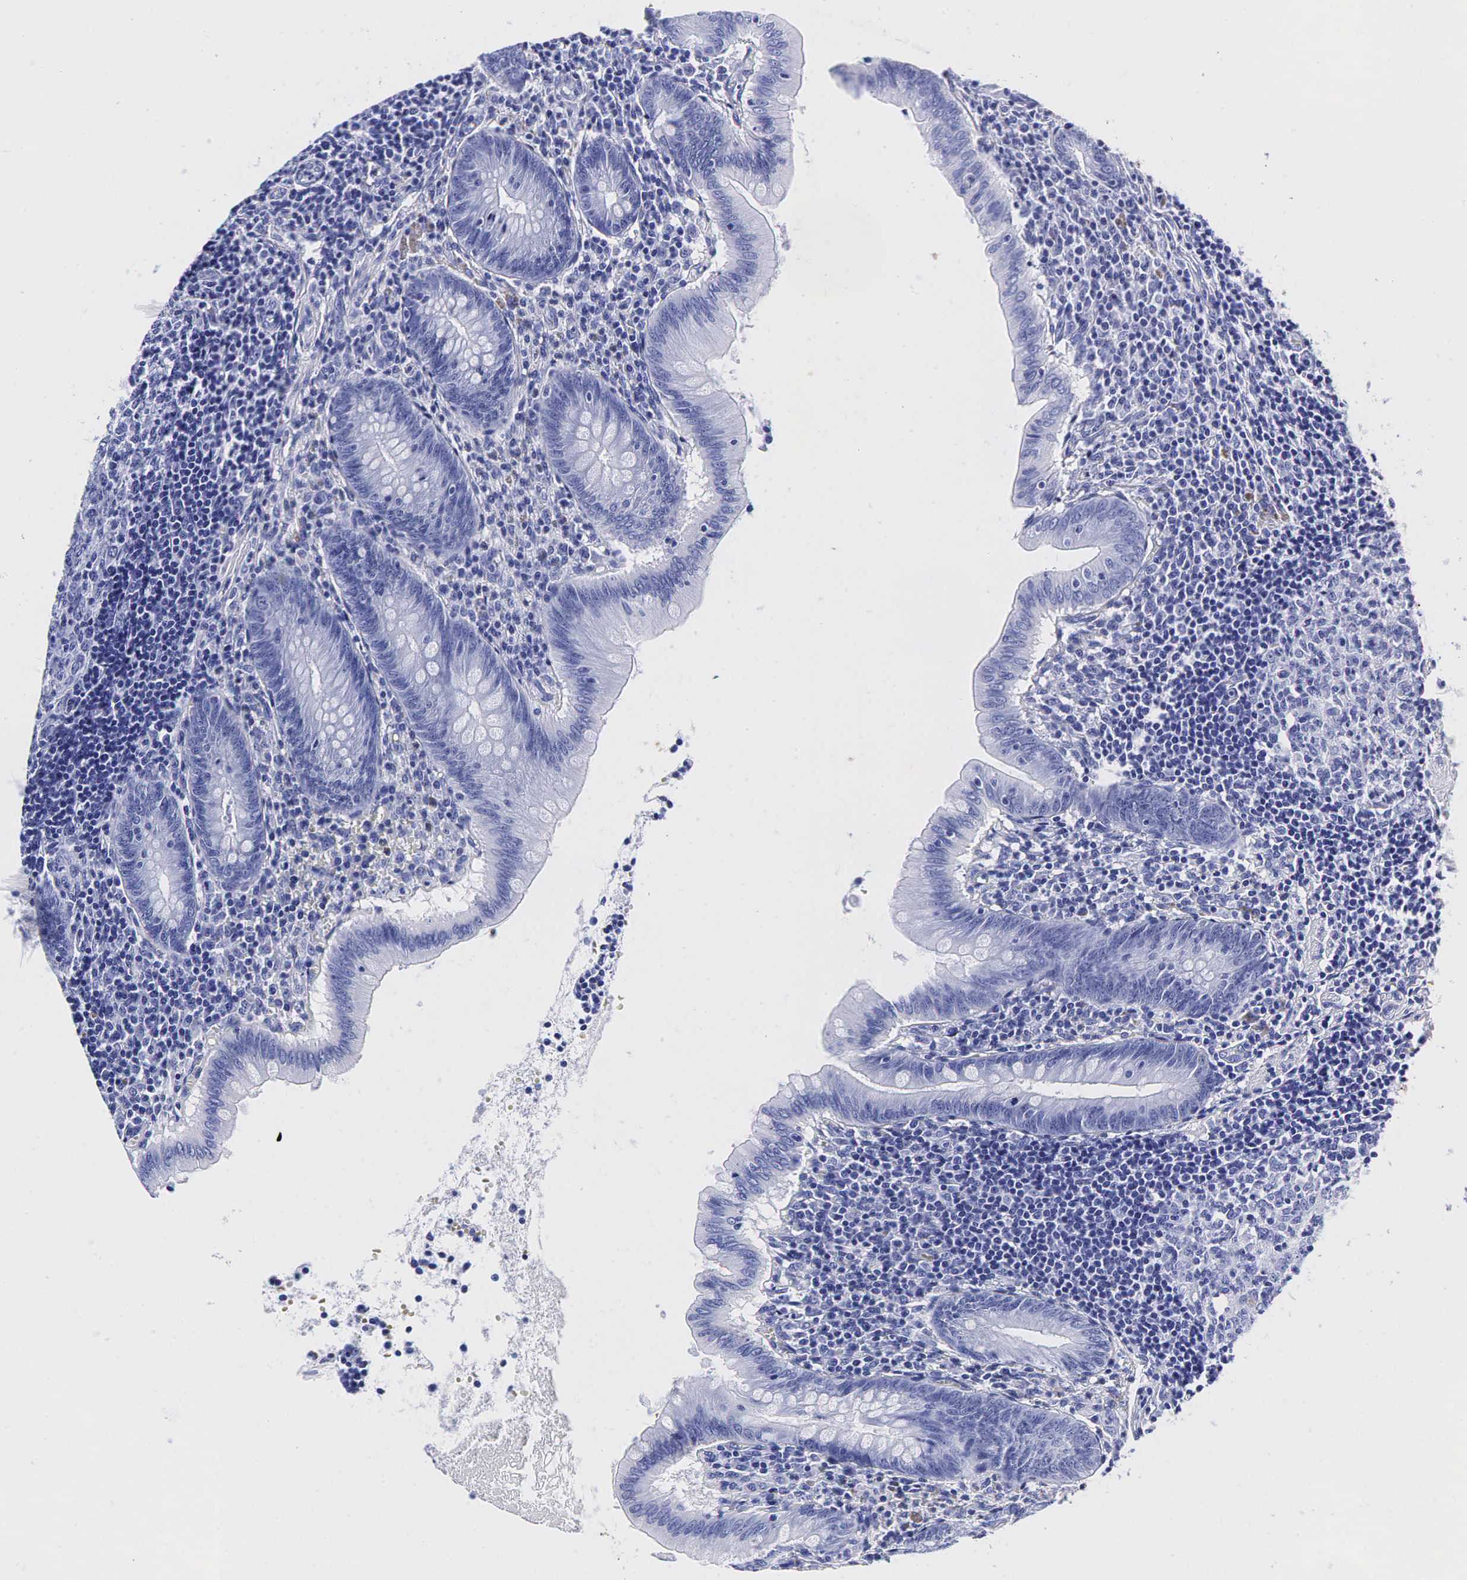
{"staining": {"intensity": "negative", "quantity": "none", "location": "none"}, "tissue": "appendix", "cell_type": "Glandular cells", "image_type": "normal", "snomed": [{"axis": "morphology", "description": "Normal tissue, NOS"}, {"axis": "topography", "description": "Appendix"}], "caption": "A high-resolution photomicrograph shows immunohistochemistry (IHC) staining of unremarkable appendix, which exhibits no significant positivity in glandular cells.", "gene": "ACP3", "patient": {"sex": "female", "age": 34}}